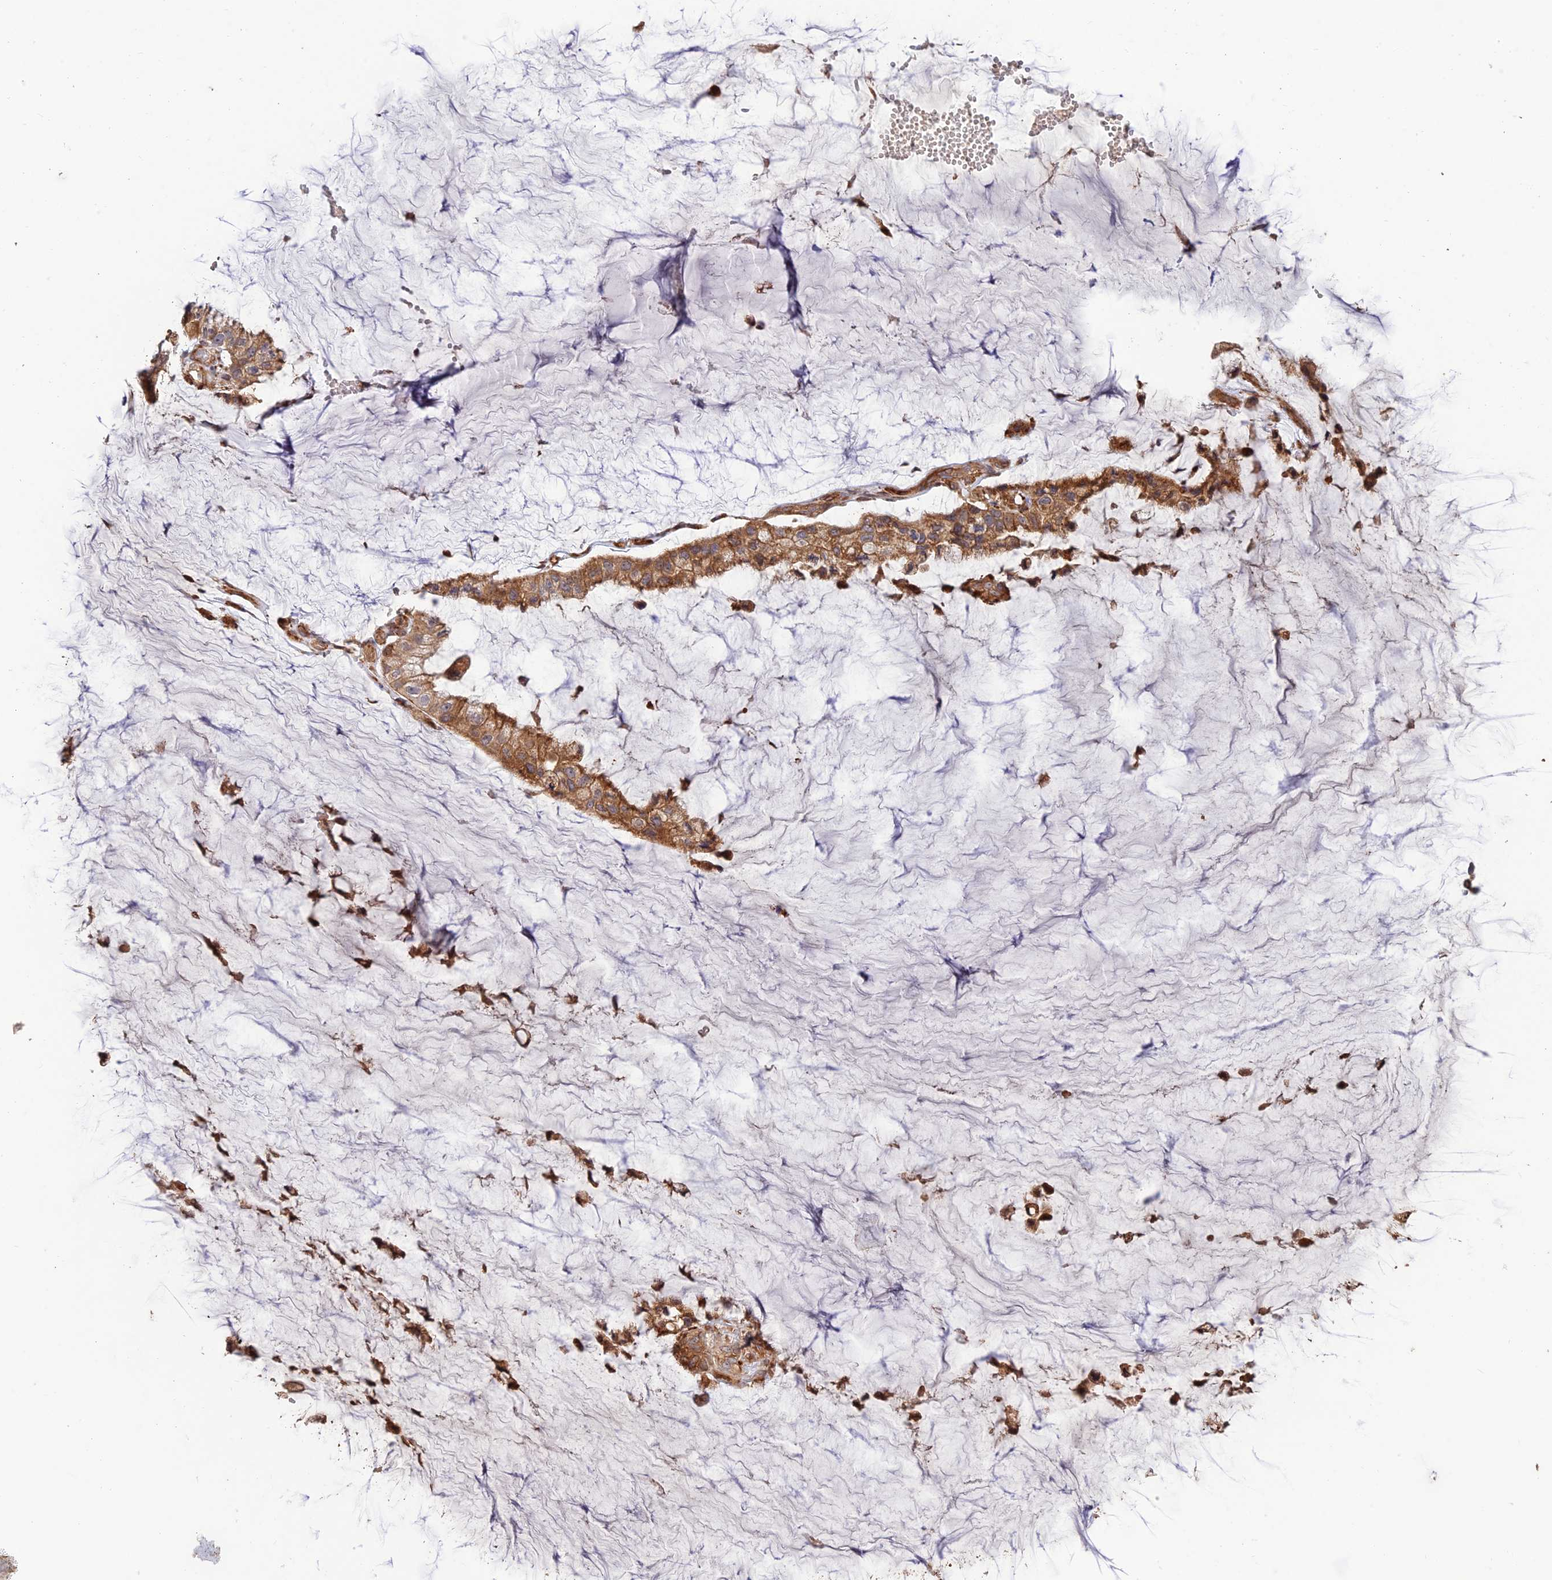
{"staining": {"intensity": "moderate", "quantity": ">75%", "location": "cytoplasmic/membranous"}, "tissue": "ovarian cancer", "cell_type": "Tumor cells", "image_type": "cancer", "snomed": [{"axis": "morphology", "description": "Cystadenocarcinoma, mucinous, NOS"}, {"axis": "topography", "description": "Ovary"}], "caption": "Tumor cells exhibit moderate cytoplasmic/membranous staining in about >75% of cells in ovarian mucinous cystadenocarcinoma.", "gene": "CREBL2", "patient": {"sex": "female", "age": 39}}